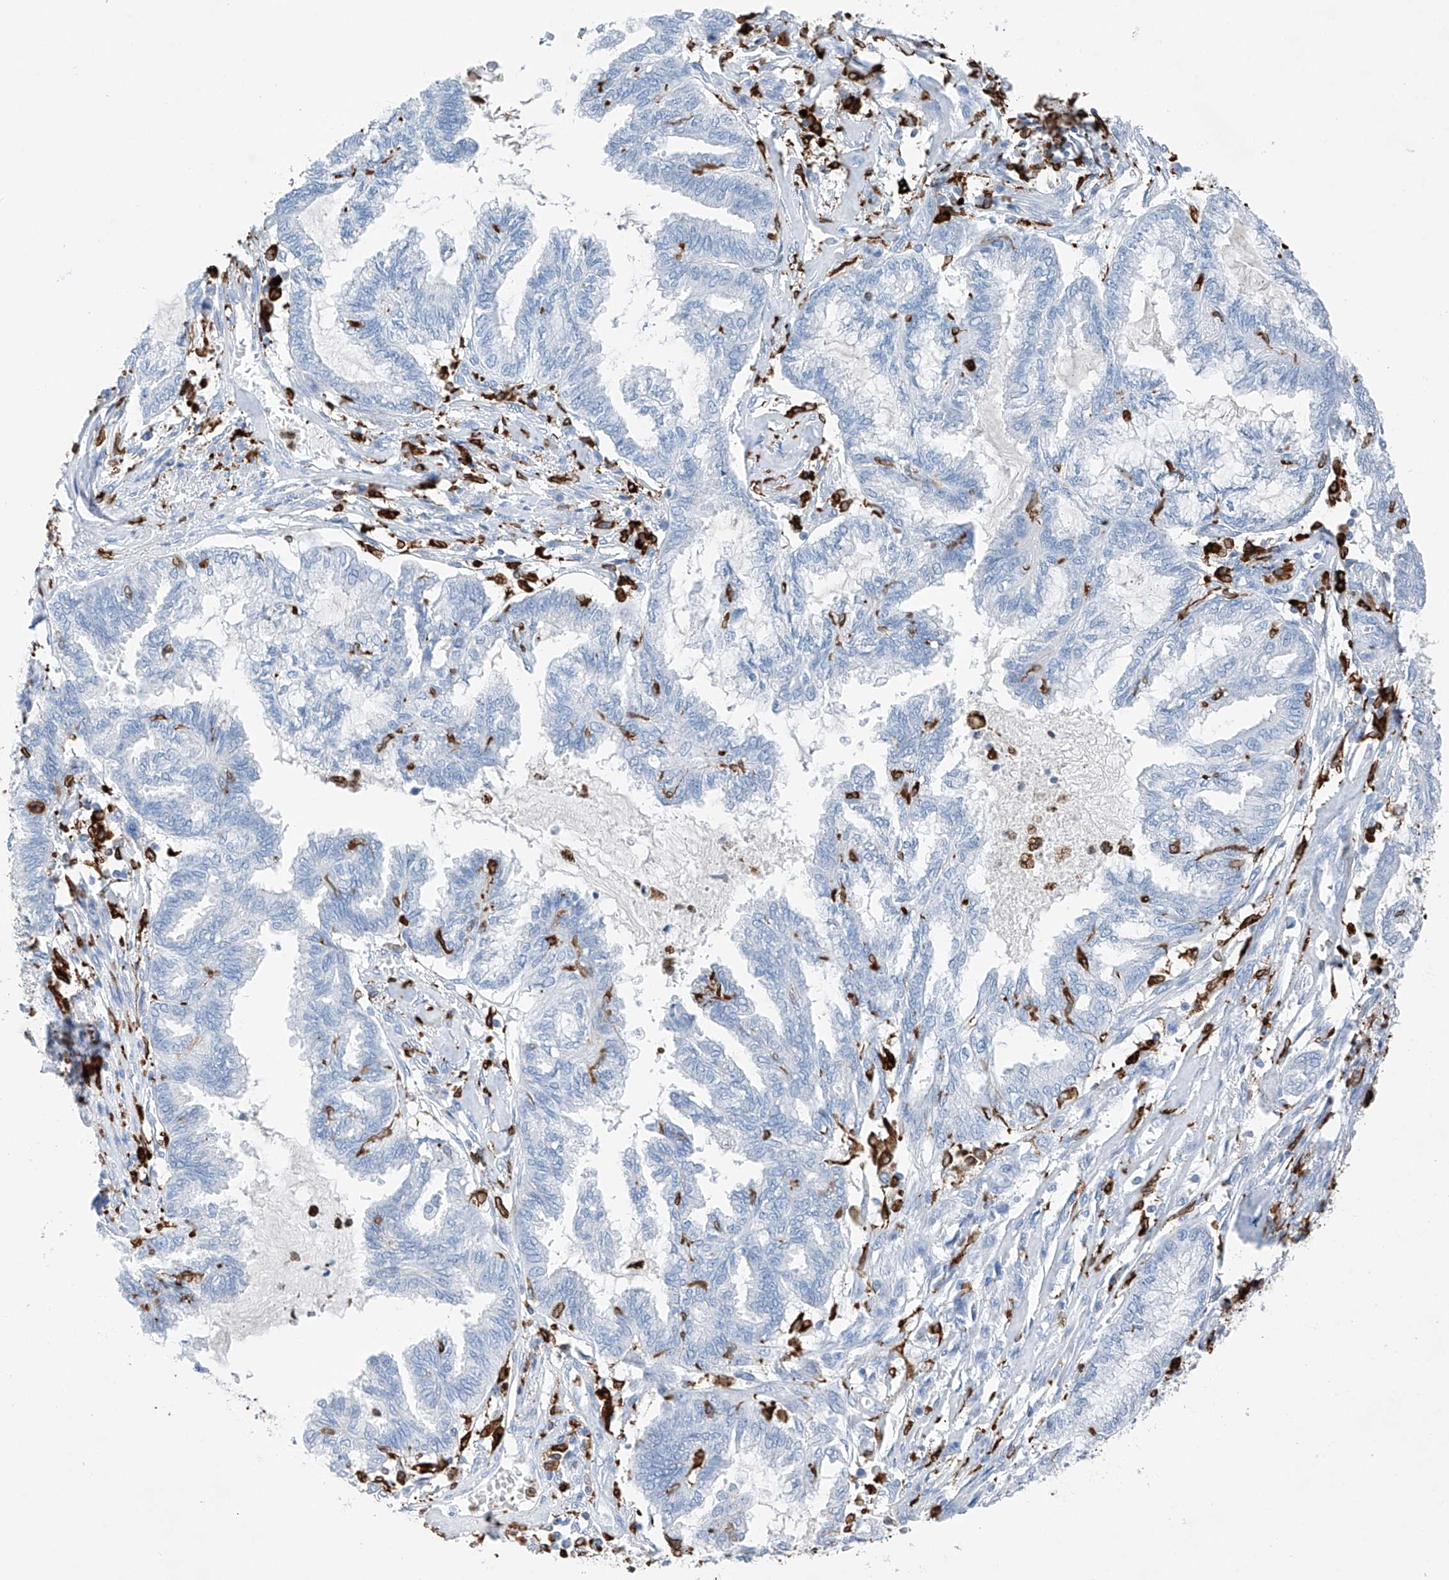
{"staining": {"intensity": "negative", "quantity": "none", "location": "none"}, "tissue": "endometrial cancer", "cell_type": "Tumor cells", "image_type": "cancer", "snomed": [{"axis": "morphology", "description": "Adenocarcinoma, NOS"}, {"axis": "topography", "description": "Endometrium"}], "caption": "Protein analysis of endometrial cancer (adenocarcinoma) demonstrates no significant staining in tumor cells. Nuclei are stained in blue.", "gene": "TBXAS1", "patient": {"sex": "female", "age": 86}}